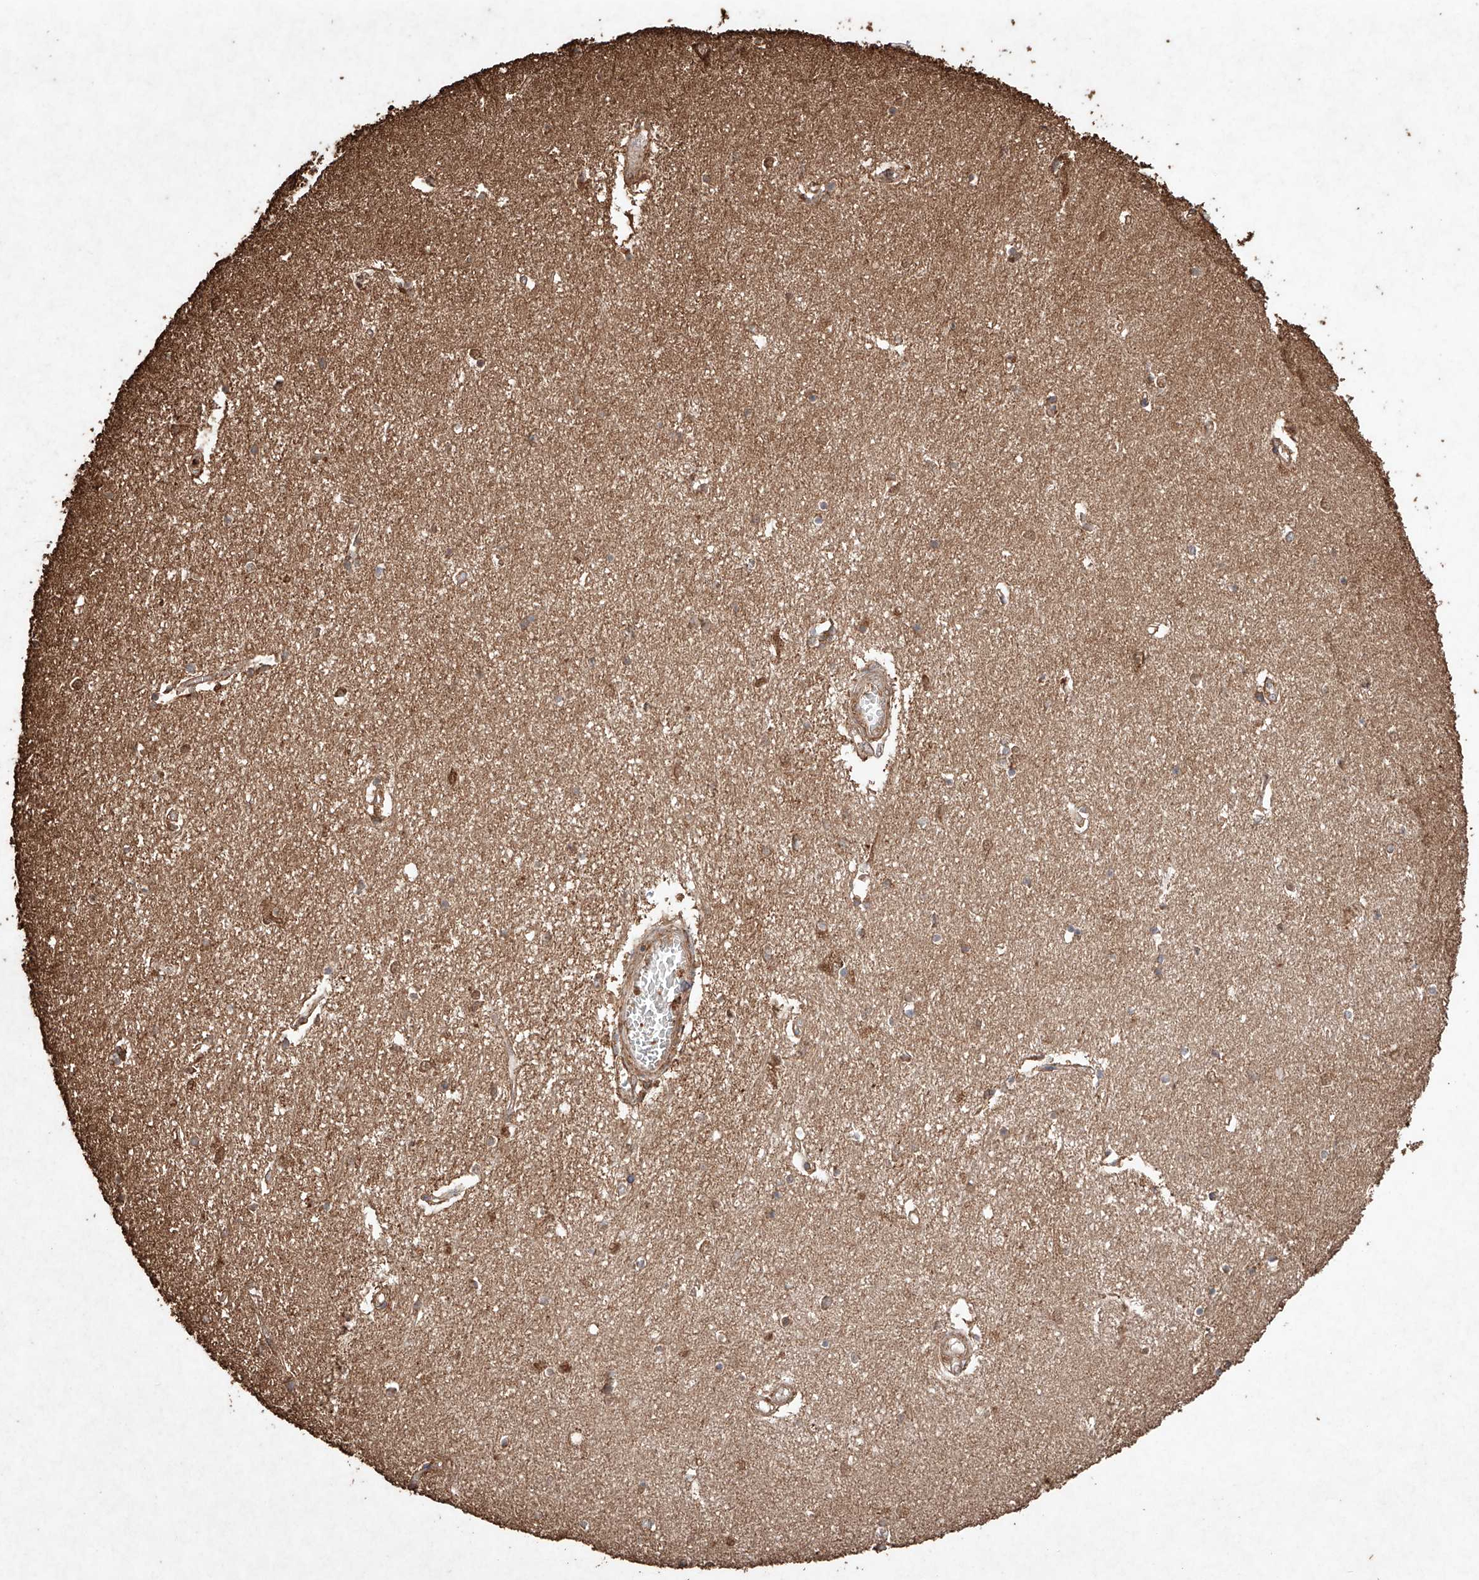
{"staining": {"intensity": "moderate", "quantity": "25%-75%", "location": "cytoplasmic/membranous"}, "tissue": "hippocampus", "cell_type": "Glial cells", "image_type": "normal", "snomed": [{"axis": "morphology", "description": "Normal tissue, NOS"}, {"axis": "topography", "description": "Hippocampus"}], "caption": "Hippocampus was stained to show a protein in brown. There is medium levels of moderate cytoplasmic/membranous expression in approximately 25%-75% of glial cells. Using DAB (3,3'-diaminobenzidine) (brown) and hematoxylin (blue) stains, captured at high magnification using brightfield microscopy.", "gene": "M6PR", "patient": {"sex": "female", "age": 64}}